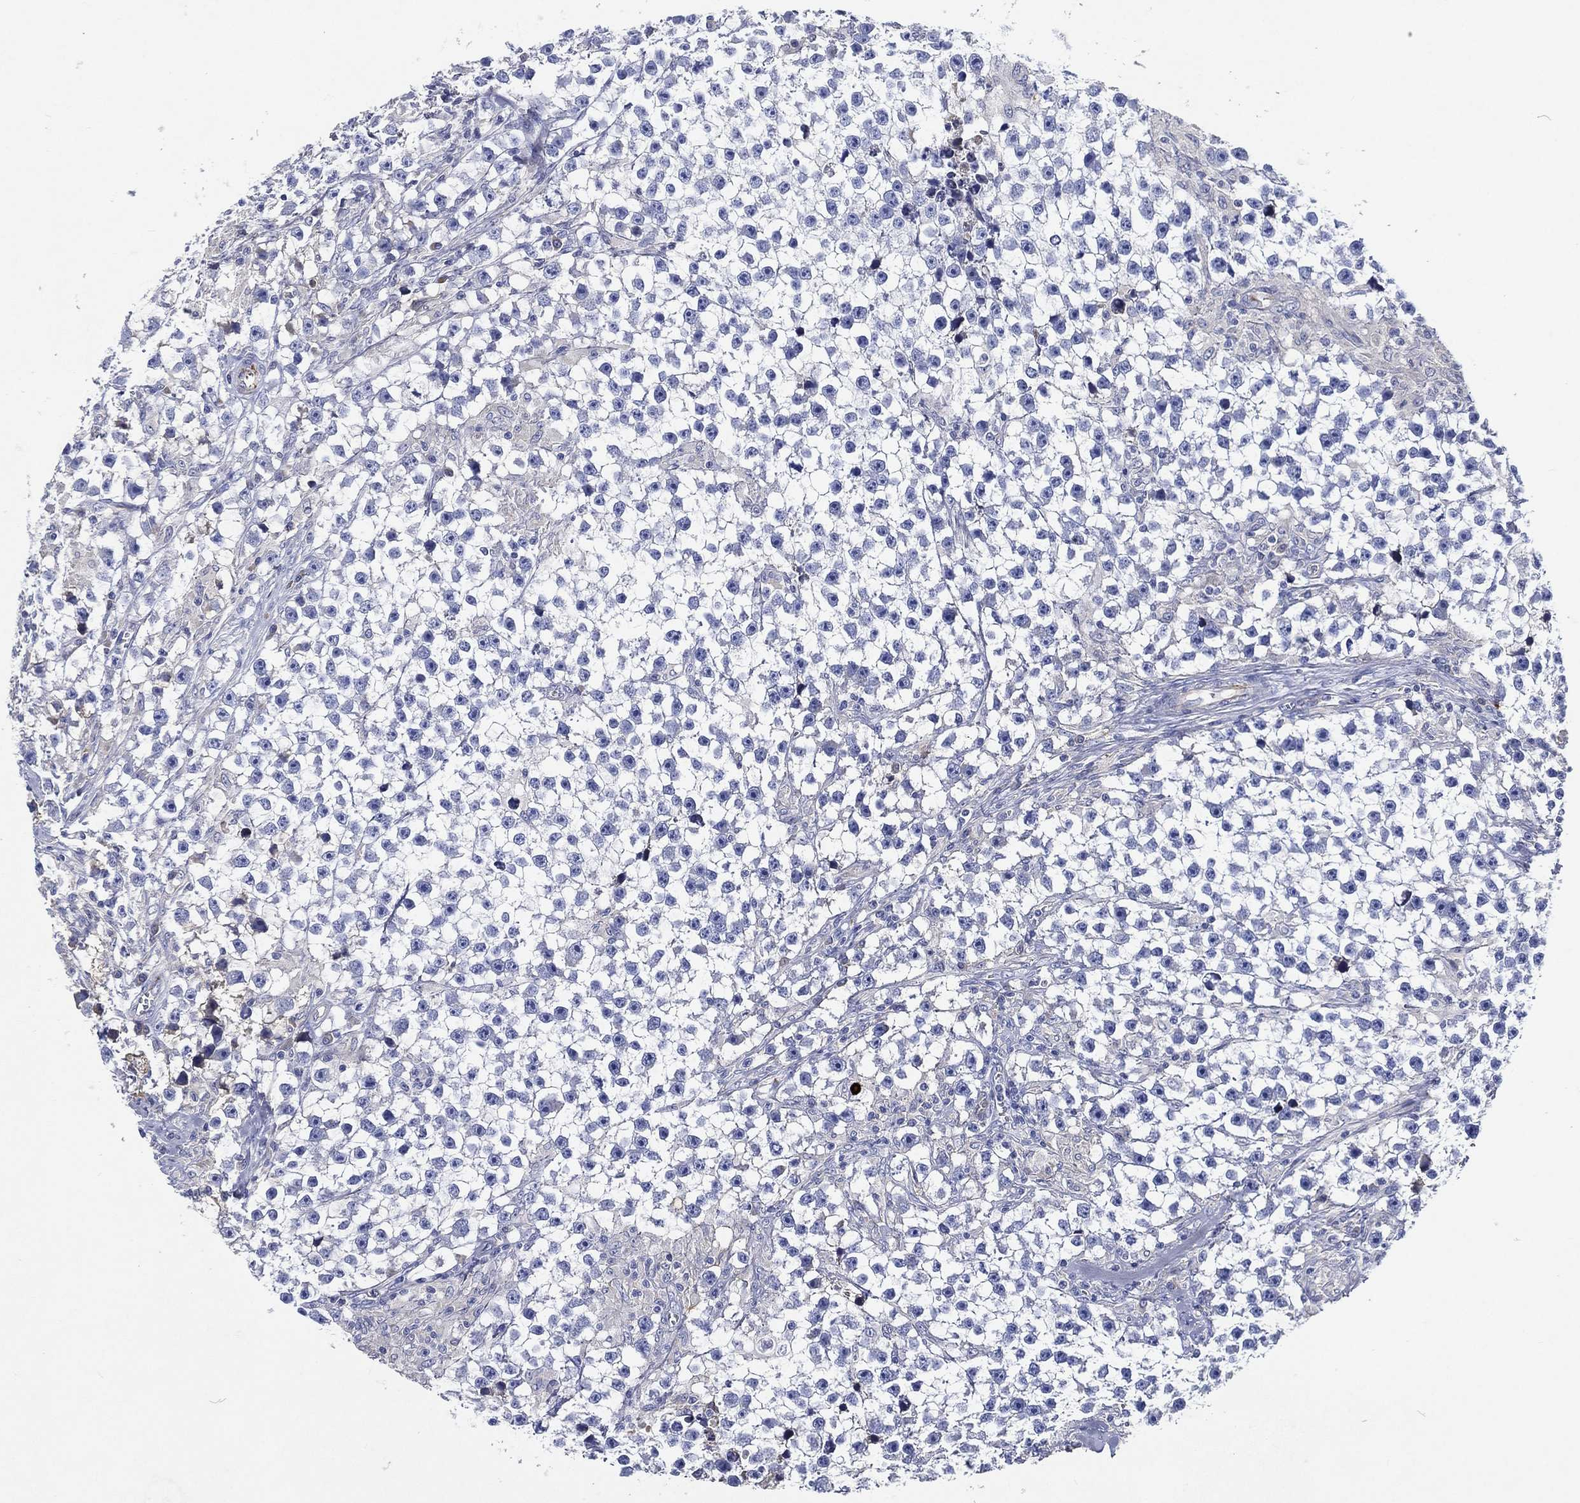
{"staining": {"intensity": "negative", "quantity": "none", "location": "none"}, "tissue": "testis cancer", "cell_type": "Tumor cells", "image_type": "cancer", "snomed": [{"axis": "morphology", "description": "Seminoma, NOS"}, {"axis": "topography", "description": "Testis"}], "caption": "IHC image of neoplastic tissue: human seminoma (testis) stained with DAB reveals no significant protein positivity in tumor cells. Brightfield microscopy of immunohistochemistry (IHC) stained with DAB (3,3'-diaminobenzidine) (brown) and hematoxylin (blue), captured at high magnification.", "gene": "TMPRSS11D", "patient": {"sex": "male", "age": 59}}